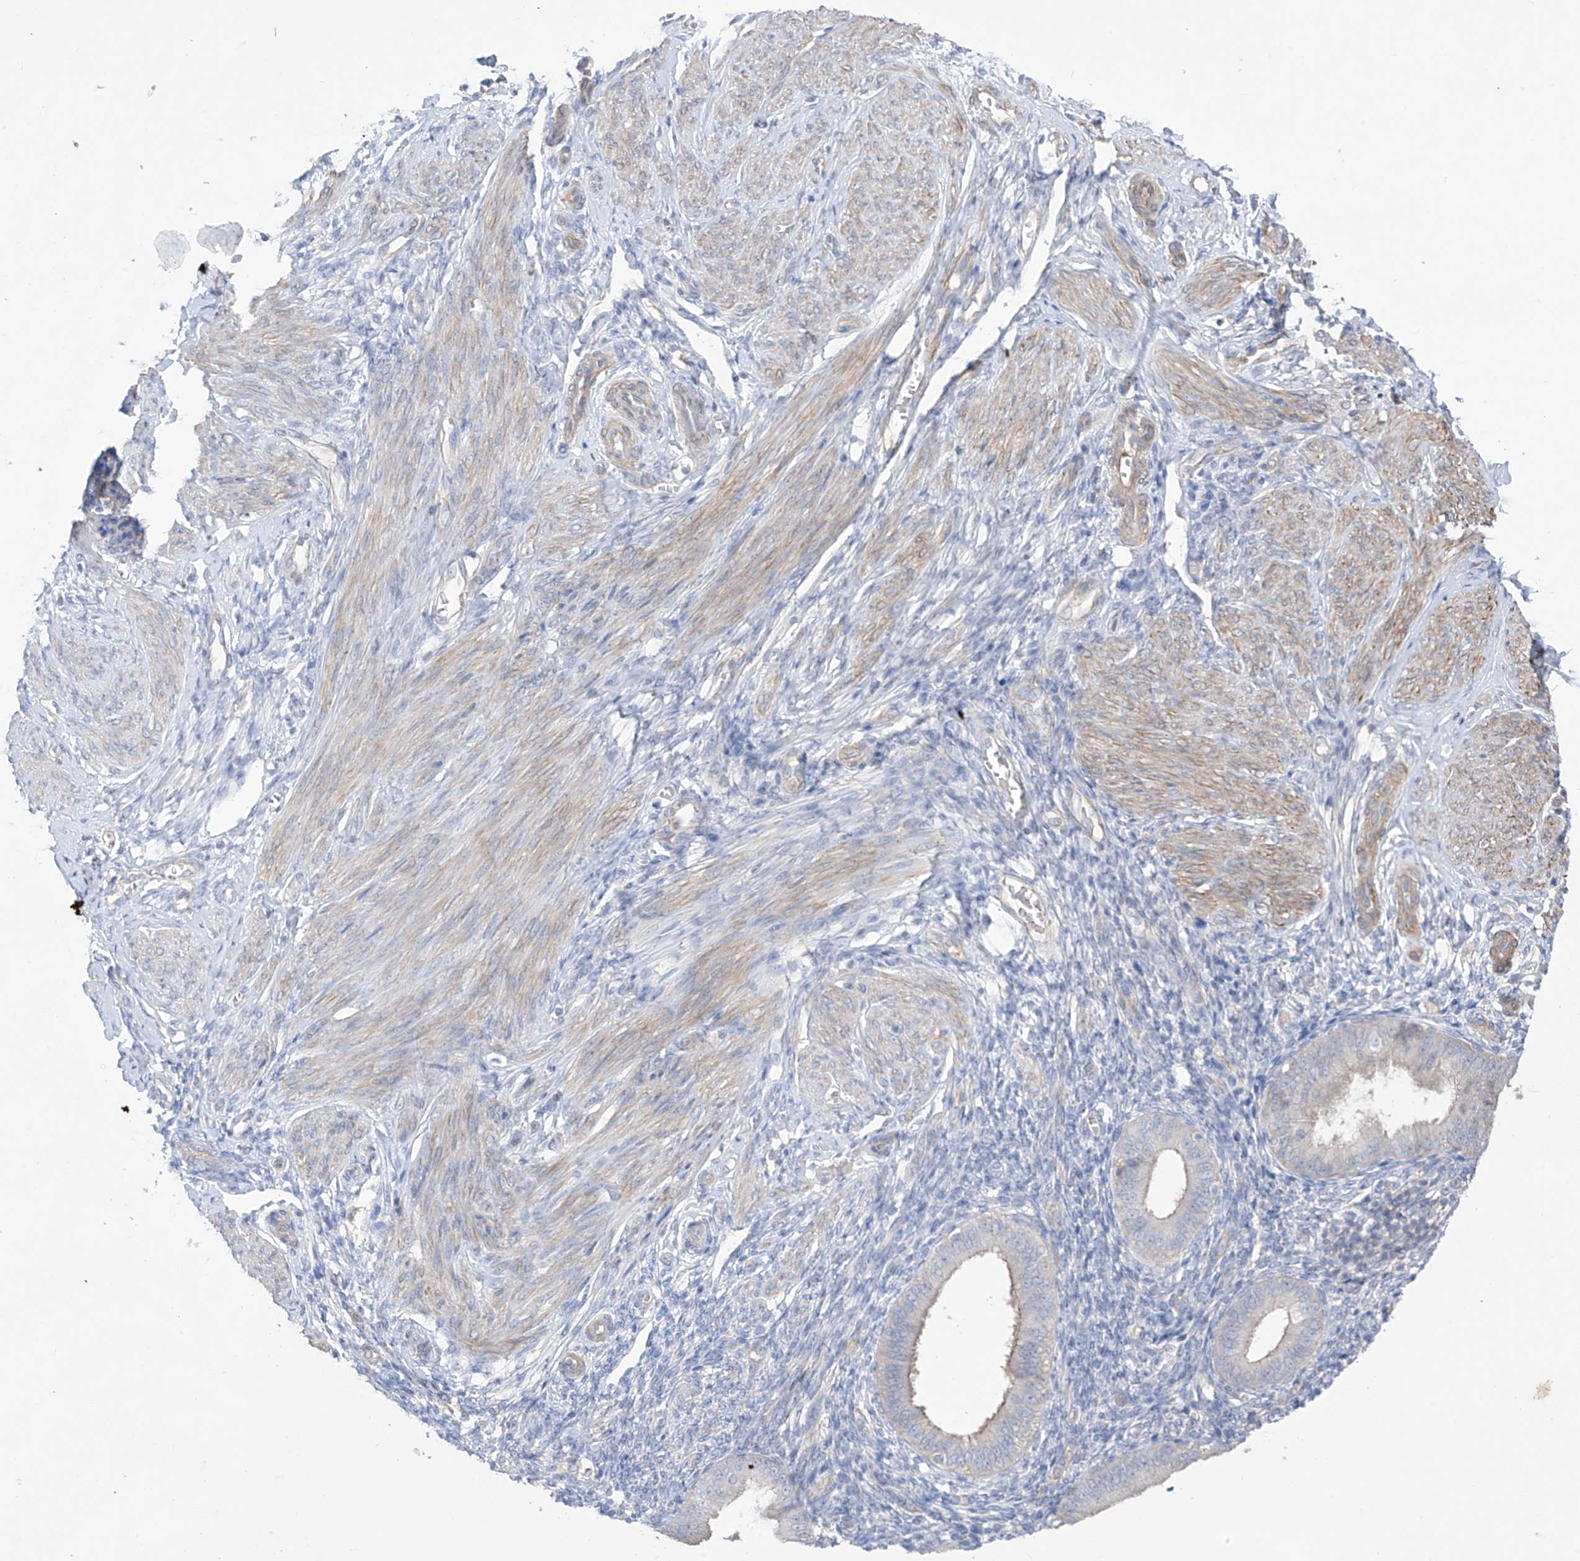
{"staining": {"intensity": "negative", "quantity": "none", "location": "none"}, "tissue": "endometrium", "cell_type": "Cells in endometrial stroma", "image_type": "normal", "snomed": [{"axis": "morphology", "description": "Normal tissue, NOS"}, {"axis": "topography", "description": "Uterus"}, {"axis": "topography", "description": "Endometrium"}], "caption": "An IHC micrograph of normal endometrium is shown. There is no staining in cells in endometrial stroma of endometrium. (Stains: DAB (3,3'-diaminobenzidine) immunohistochemistry with hematoxylin counter stain, Microscopy: brightfield microscopy at high magnification).", "gene": "TRMU", "patient": {"sex": "female", "age": 48}}